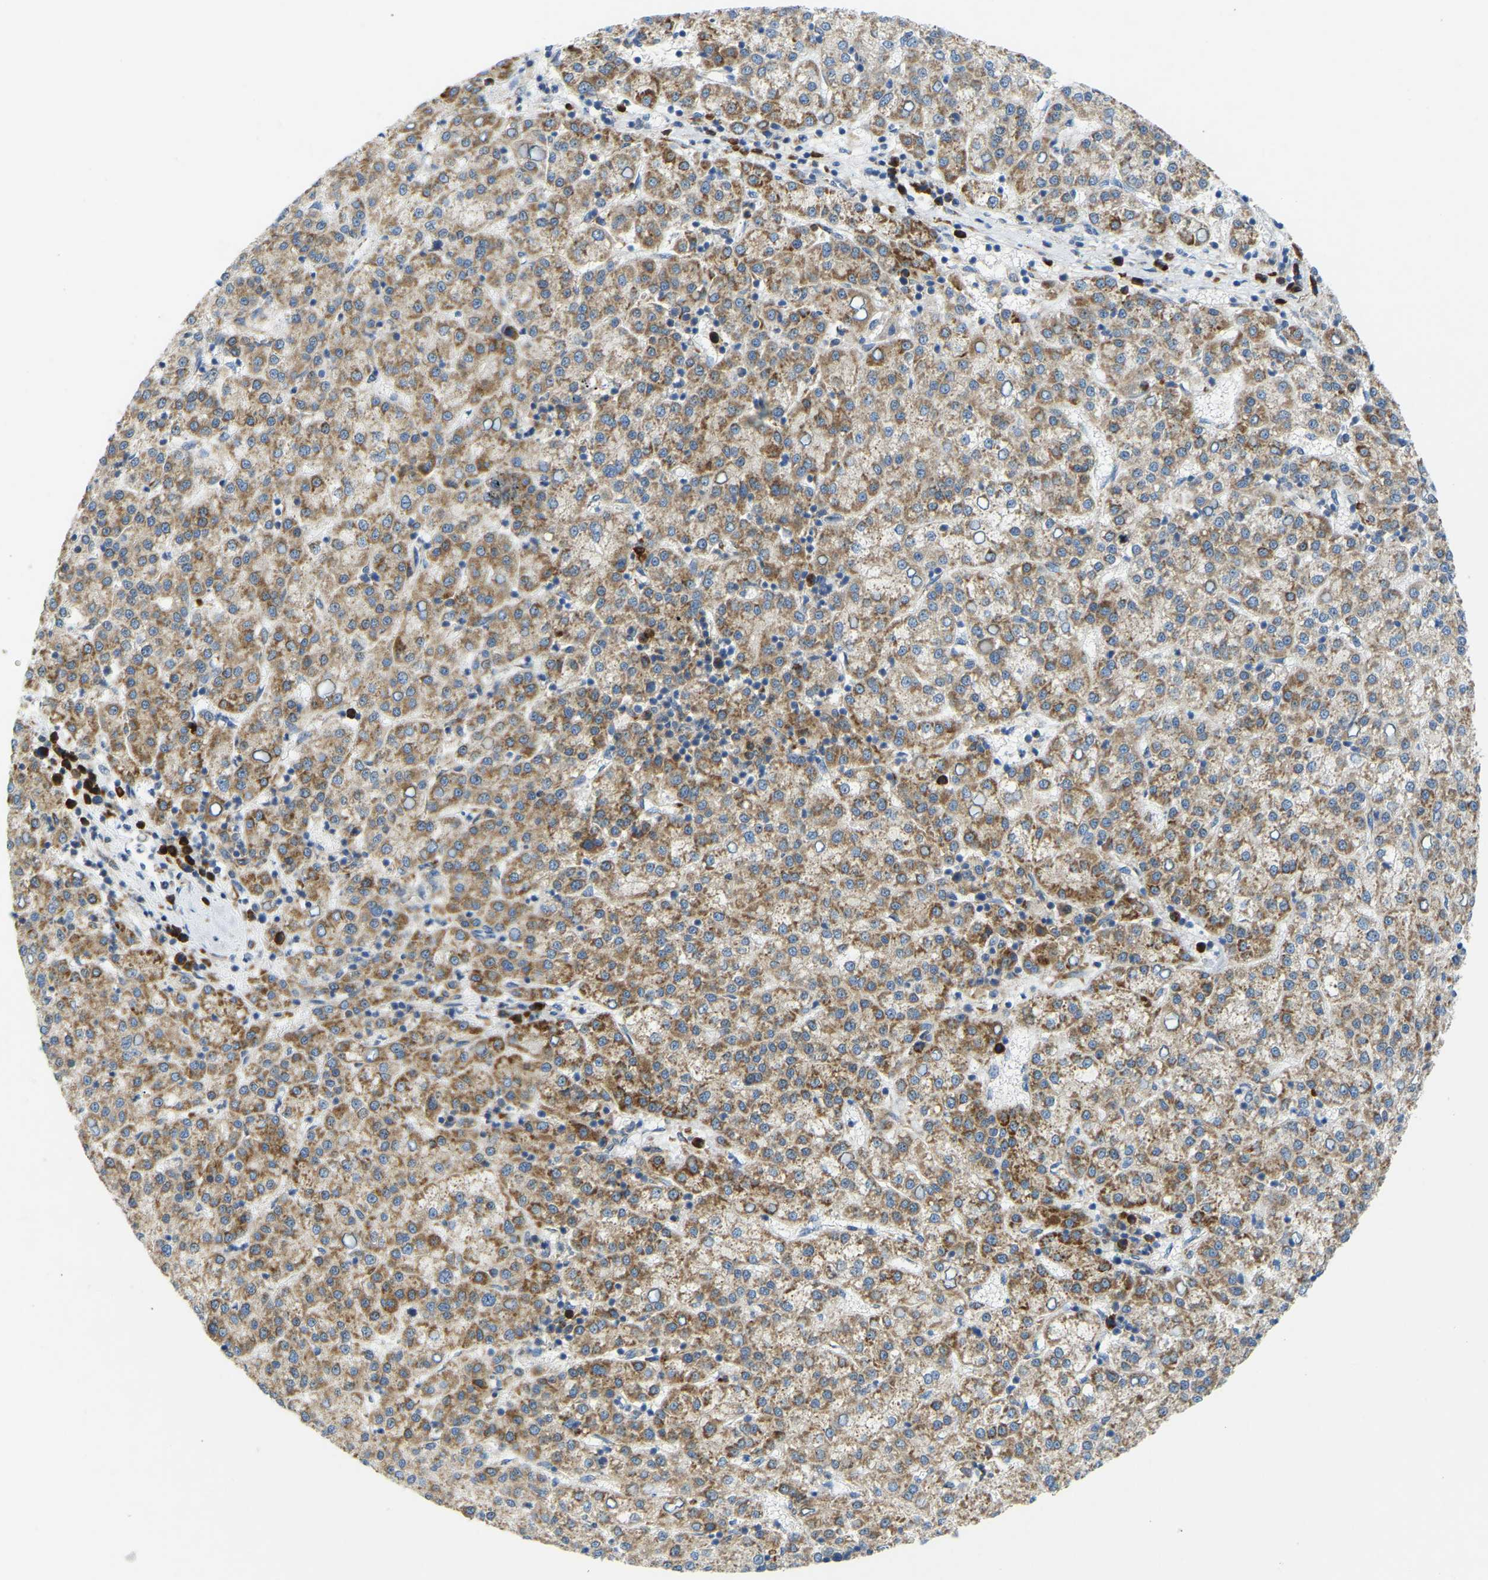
{"staining": {"intensity": "moderate", "quantity": ">75%", "location": "cytoplasmic/membranous"}, "tissue": "liver cancer", "cell_type": "Tumor cells", "image_type": "cancer", "snomed": [{"axis": "morphology", "description": "Carcinoma, Hepatocellular, NOS"}, {"axis": "topography", "description": "Liver"}], "caption": "DAB (3,3'-diaminobenzidine) immunohistochemical staining of liver cancer (hepatocellular carcinoma) reveals moderate cytoplasmic/membranous protein positivity in approximately >75% of tumor cells.", "gene": "SND1", "patient": {"sex": "female", "age": 58}}